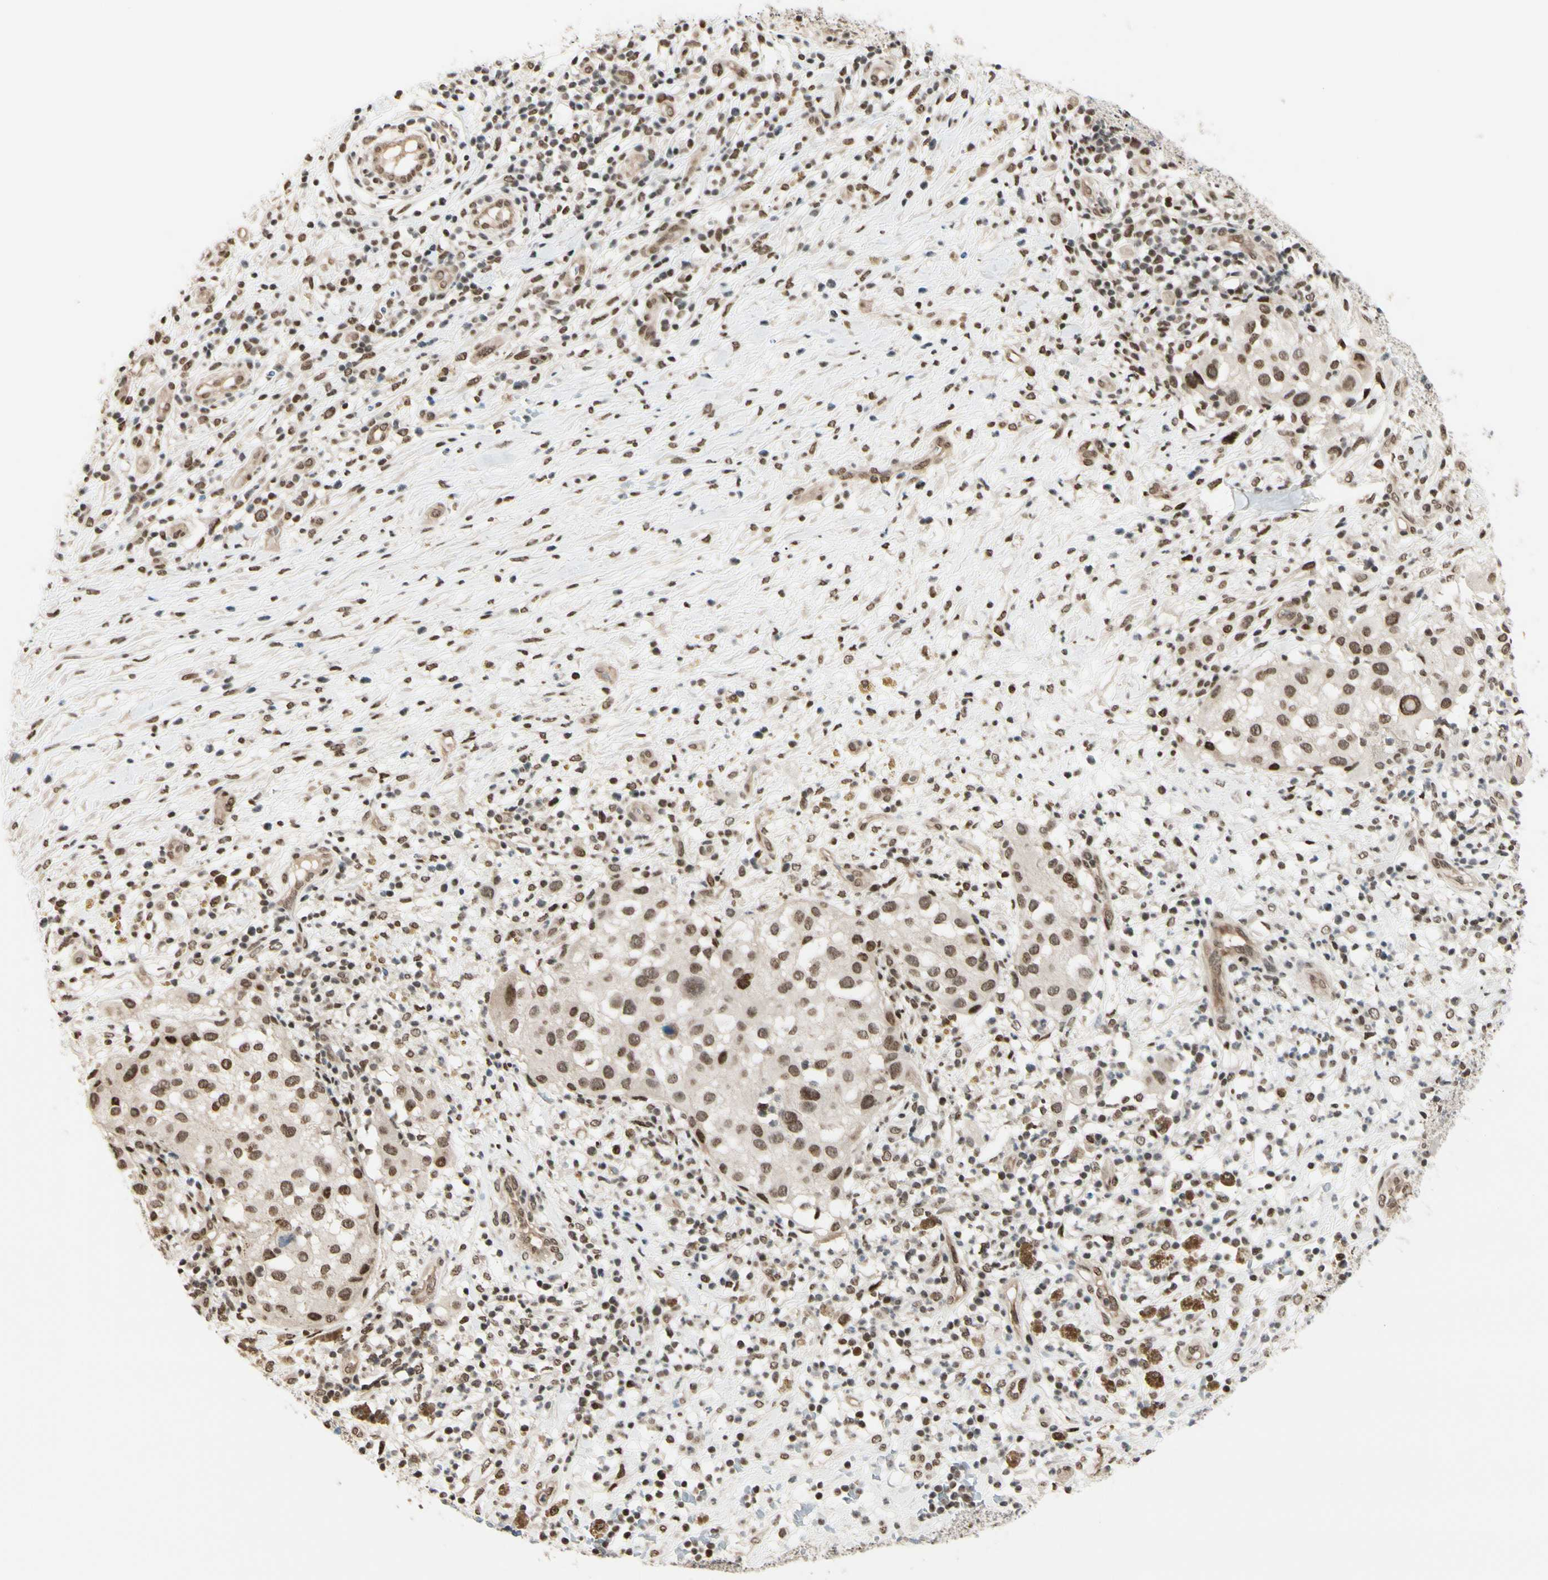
{"staining": {"intensity": "moderate", "quantity": ">75%", "location": "nuclear"}, "tissue": "melanoma", "cell_type": "Tumor cells", "image_type": "cancer", "snomed": [{"axis": "morphology", "description": "Necrosis, NOS"}, {"axis": "morphology", "description": "Malignant melanoma, NOS"}, {"axis": "topography", "description": "Skin"}], "caption": "Melanoma stained with a brown dye reveals moderate nuclear positive positivity in approximately >75% of tumor cells.", "gene": "SUFU", "patient": {"sex": "female", "age": 87}}